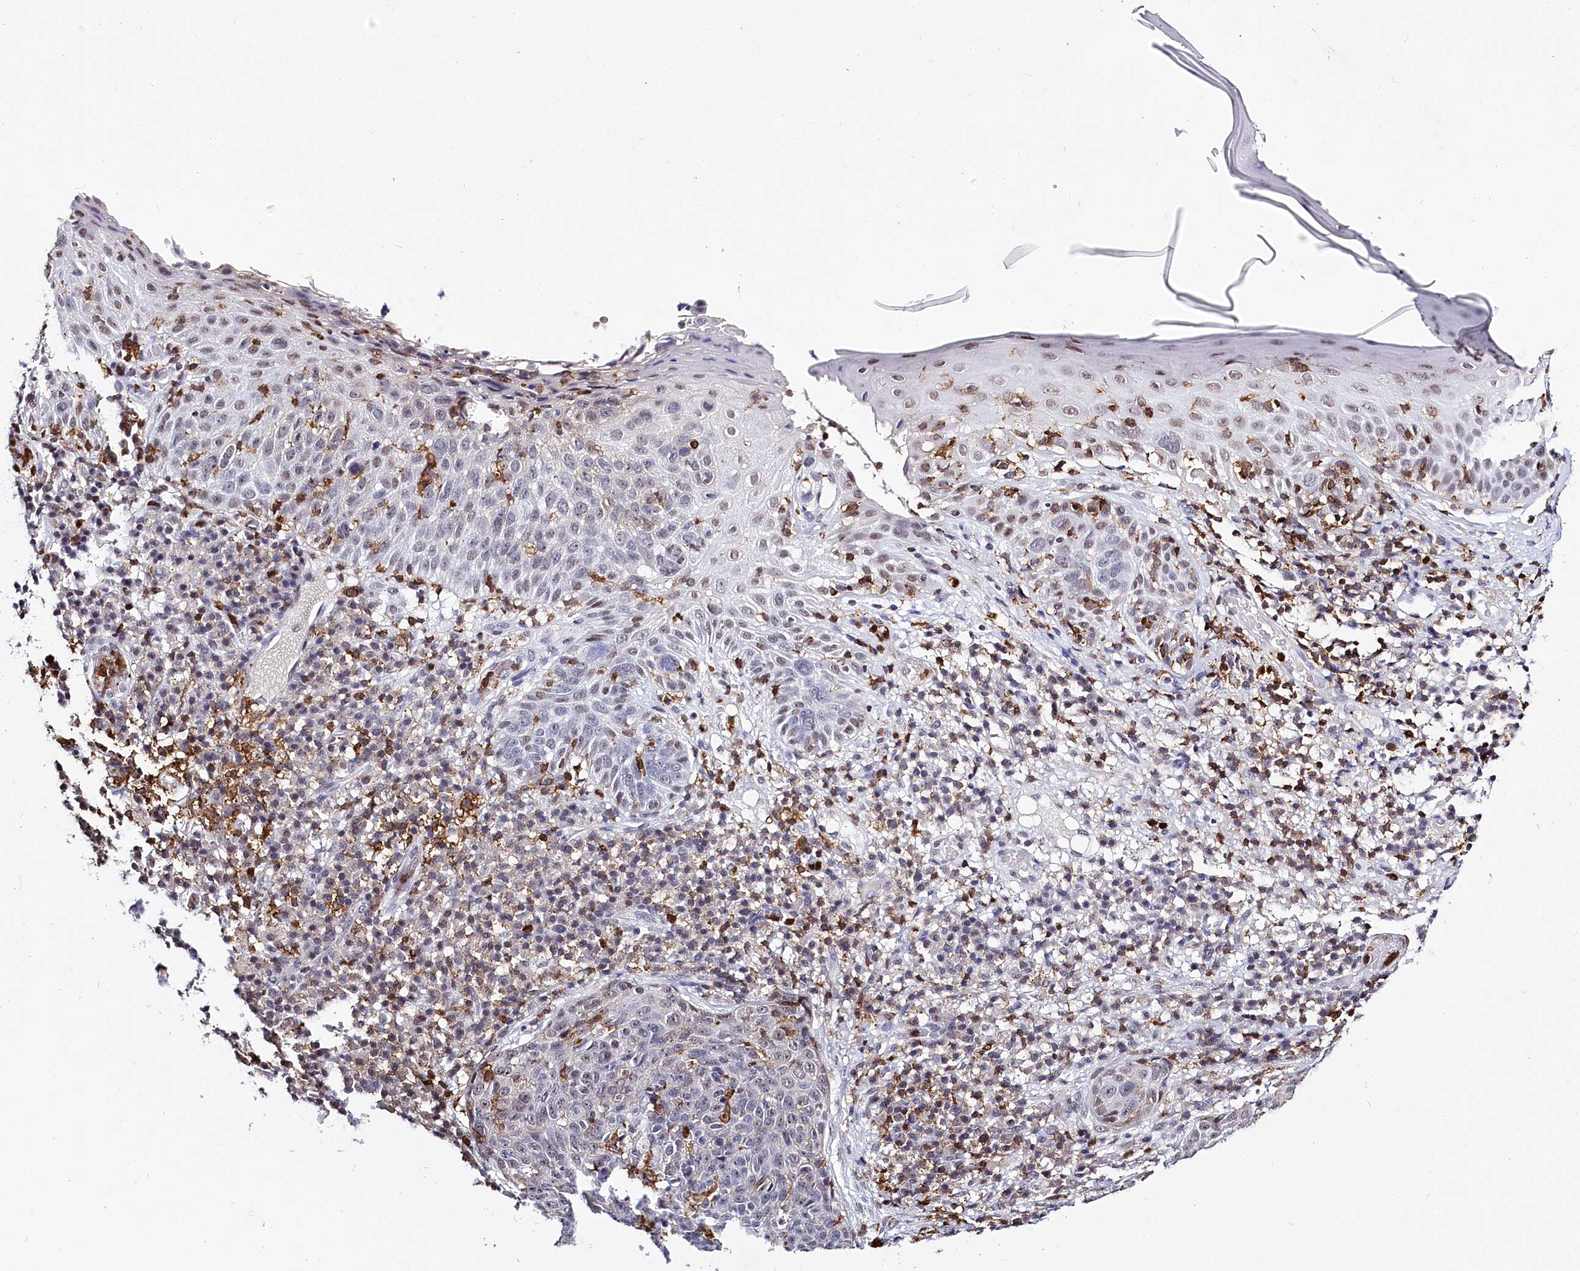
{"staining": {"intensity": "negative", "quantity": "none", "location": "none"}, "tissue": "skin cancer", "cell_type": "Tumor cells", "image_type": "cancer", "snomed": [{"axis": "morphology", "description": "Squamous cell carcinoma in situ, NOS"}, {"axis": "morphology", "description": "Squamous cell carcinoma, NOS"}, {"axis": "topography", "description": "Skin"}], "caption": "A photomicrograph of human skin cancer (squamous cell carcinoma in situ) is negative for staining in tumor cells.", "gene": "BARD1", "patient": {"sex": "male", "age": 93}}